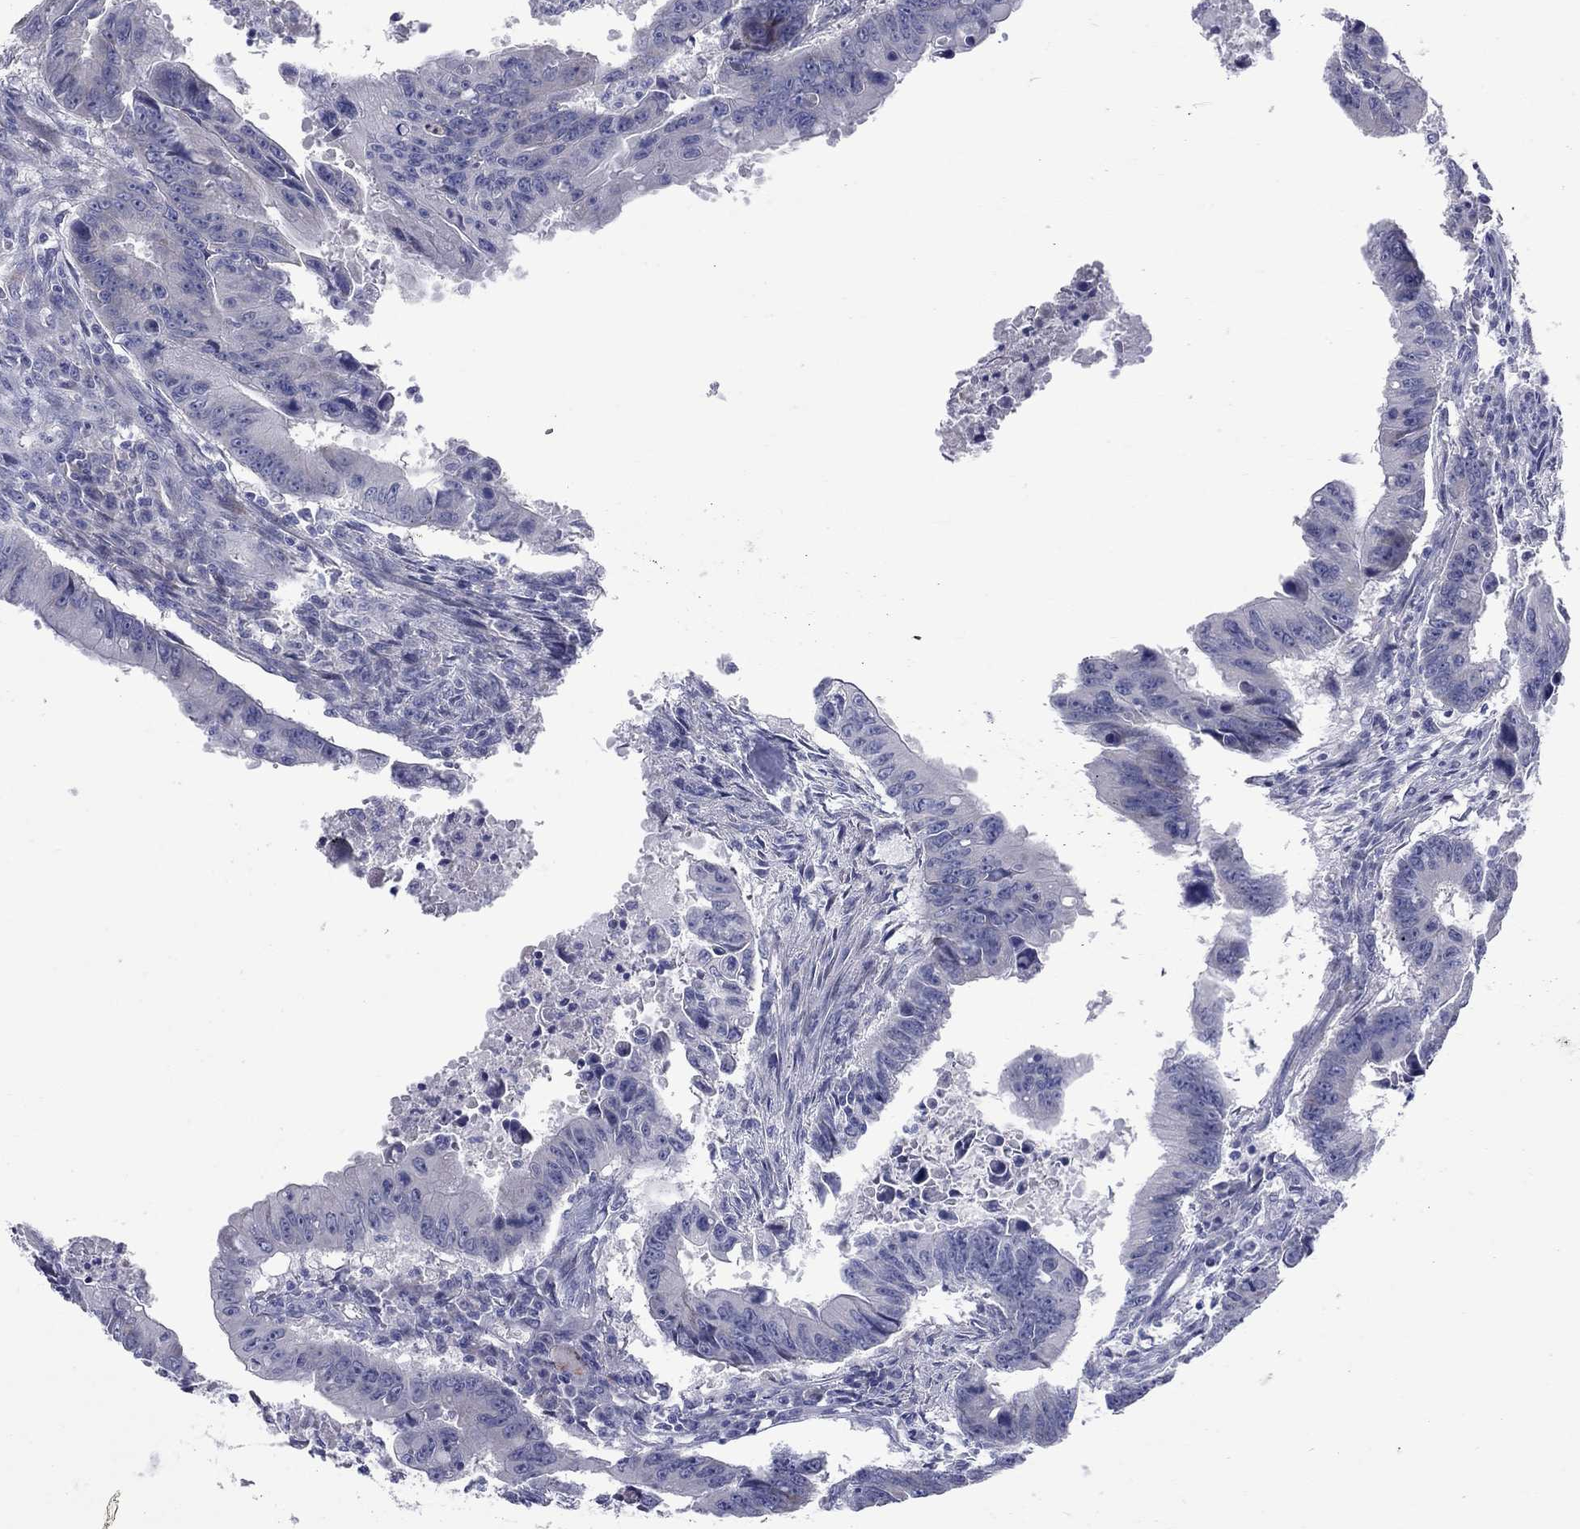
{"staining": {"intensity": "negative", "quantity": "none", "location": "none"}, "tissue": "colorectal cancer", "cell_type": "Tumor cells", "image_type": "cancer", "snomed": [{"axis": "morphology", "description": "Adenocarcinoma, NOS"}, {"axis": "topography", "description": "Colon"}], "caption": "A histopathology image of colorectal adenocarcinoma stained for a protein exhibits no brown staining in tumor cells. (Brightfield microscopy of DAB (3,3'-diaminobenzidine) immunohistochemistry (IHC) at high magnification).", "gene": "UNC119B", "patient": {"sex": "female", "age": 87}}